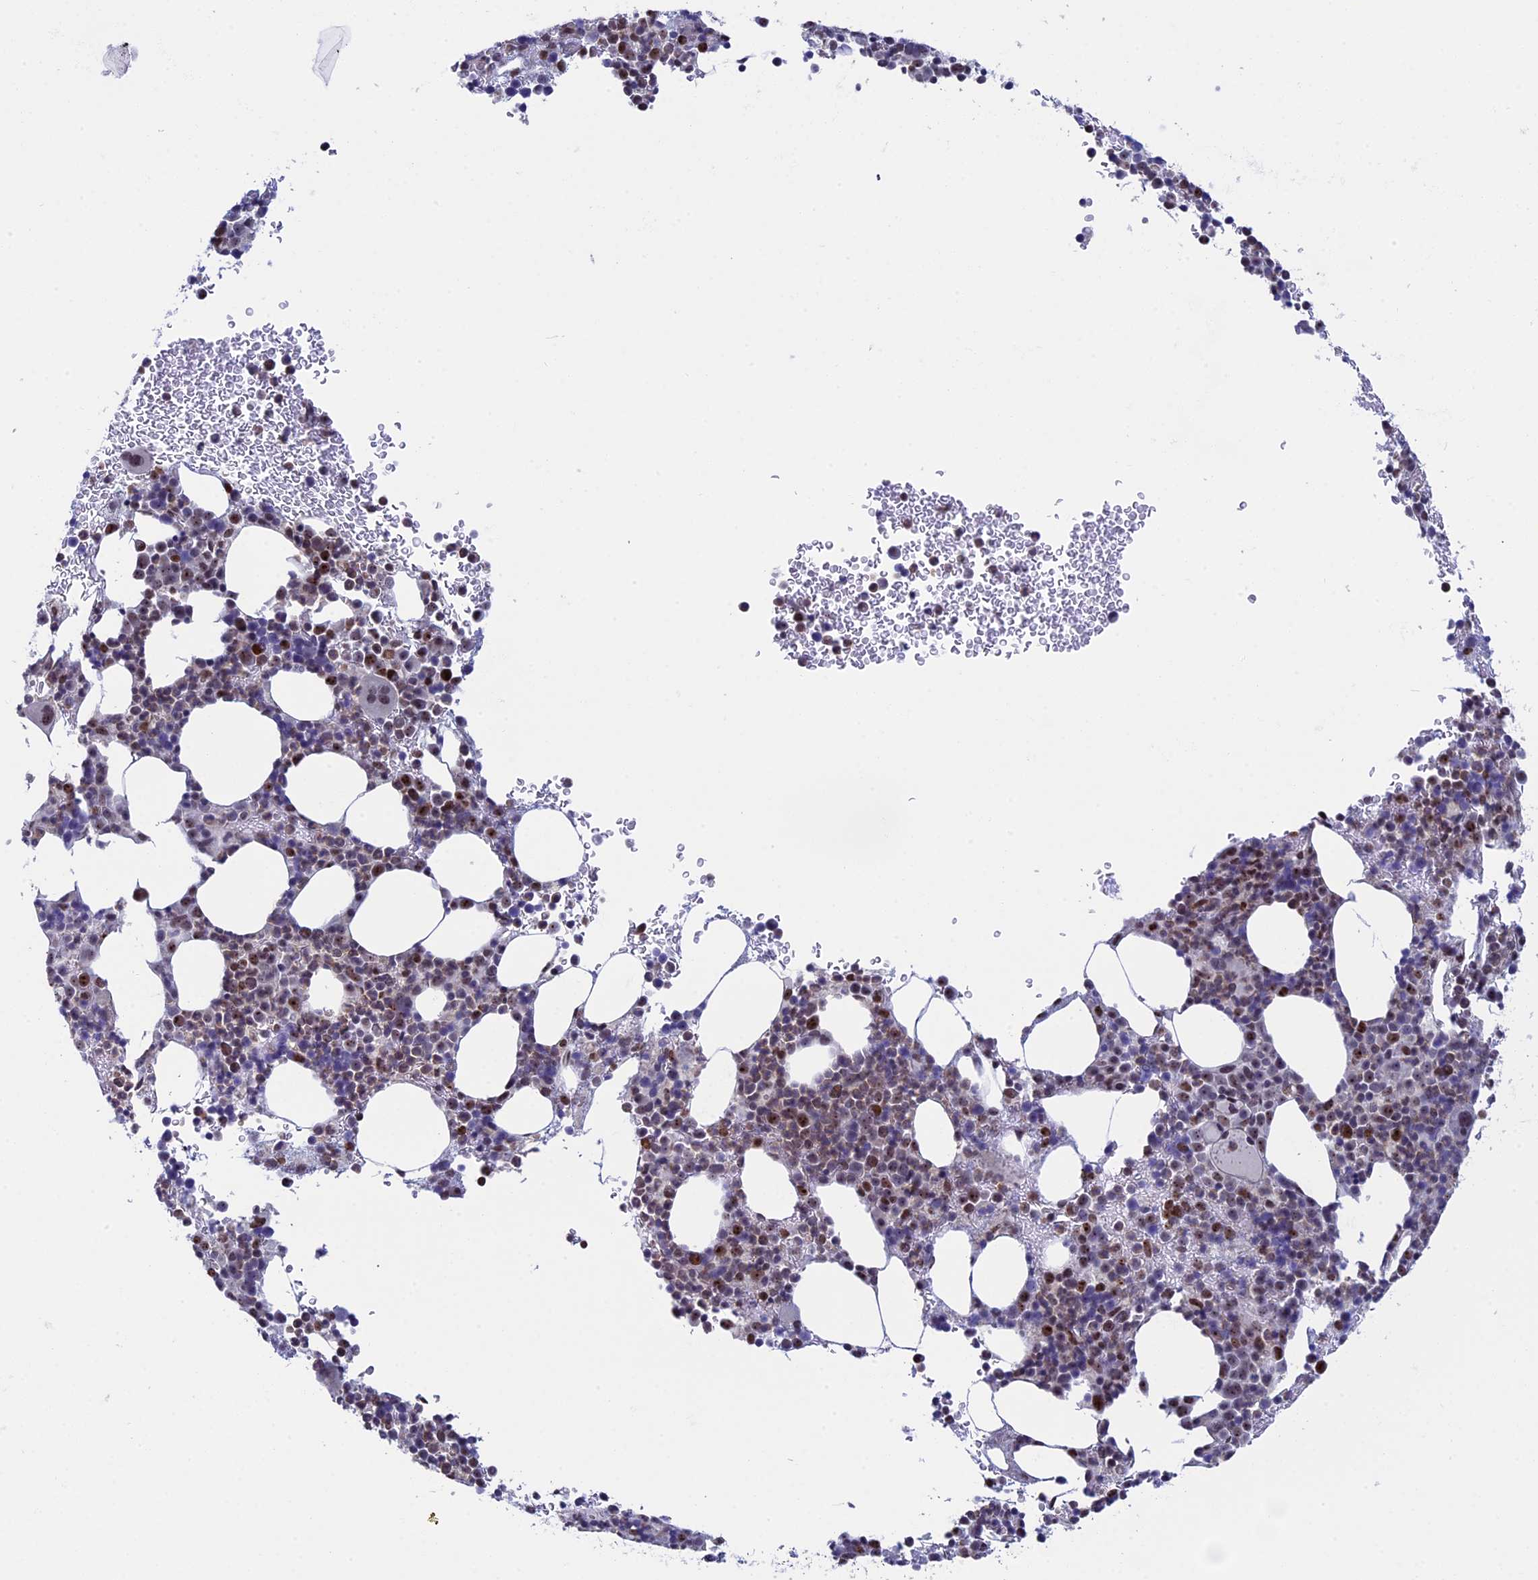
{"staining": {"intensity": "moderate", "quantity": "25%-75%", "location": "nuclear"}, "tissue": "bone marrow", "cell_type": "Hematopoietic cells", "image_type": "normal", "snomed": [{"axis": "morphology", "description": "Normal tissue, NOS"}, {"axis": "topography", "description": "Bone marrow"}], "caption": "Bone marrow stained for a protein demonstrates moderate nuclear positivity in hematopoietic cells. (DAB (3,3'-diaminobenzidine) = brown stain, brightfield microscopy at high magnification).", "gene": "CCDC86", "patient": {"sex": "female", "age": 82}}